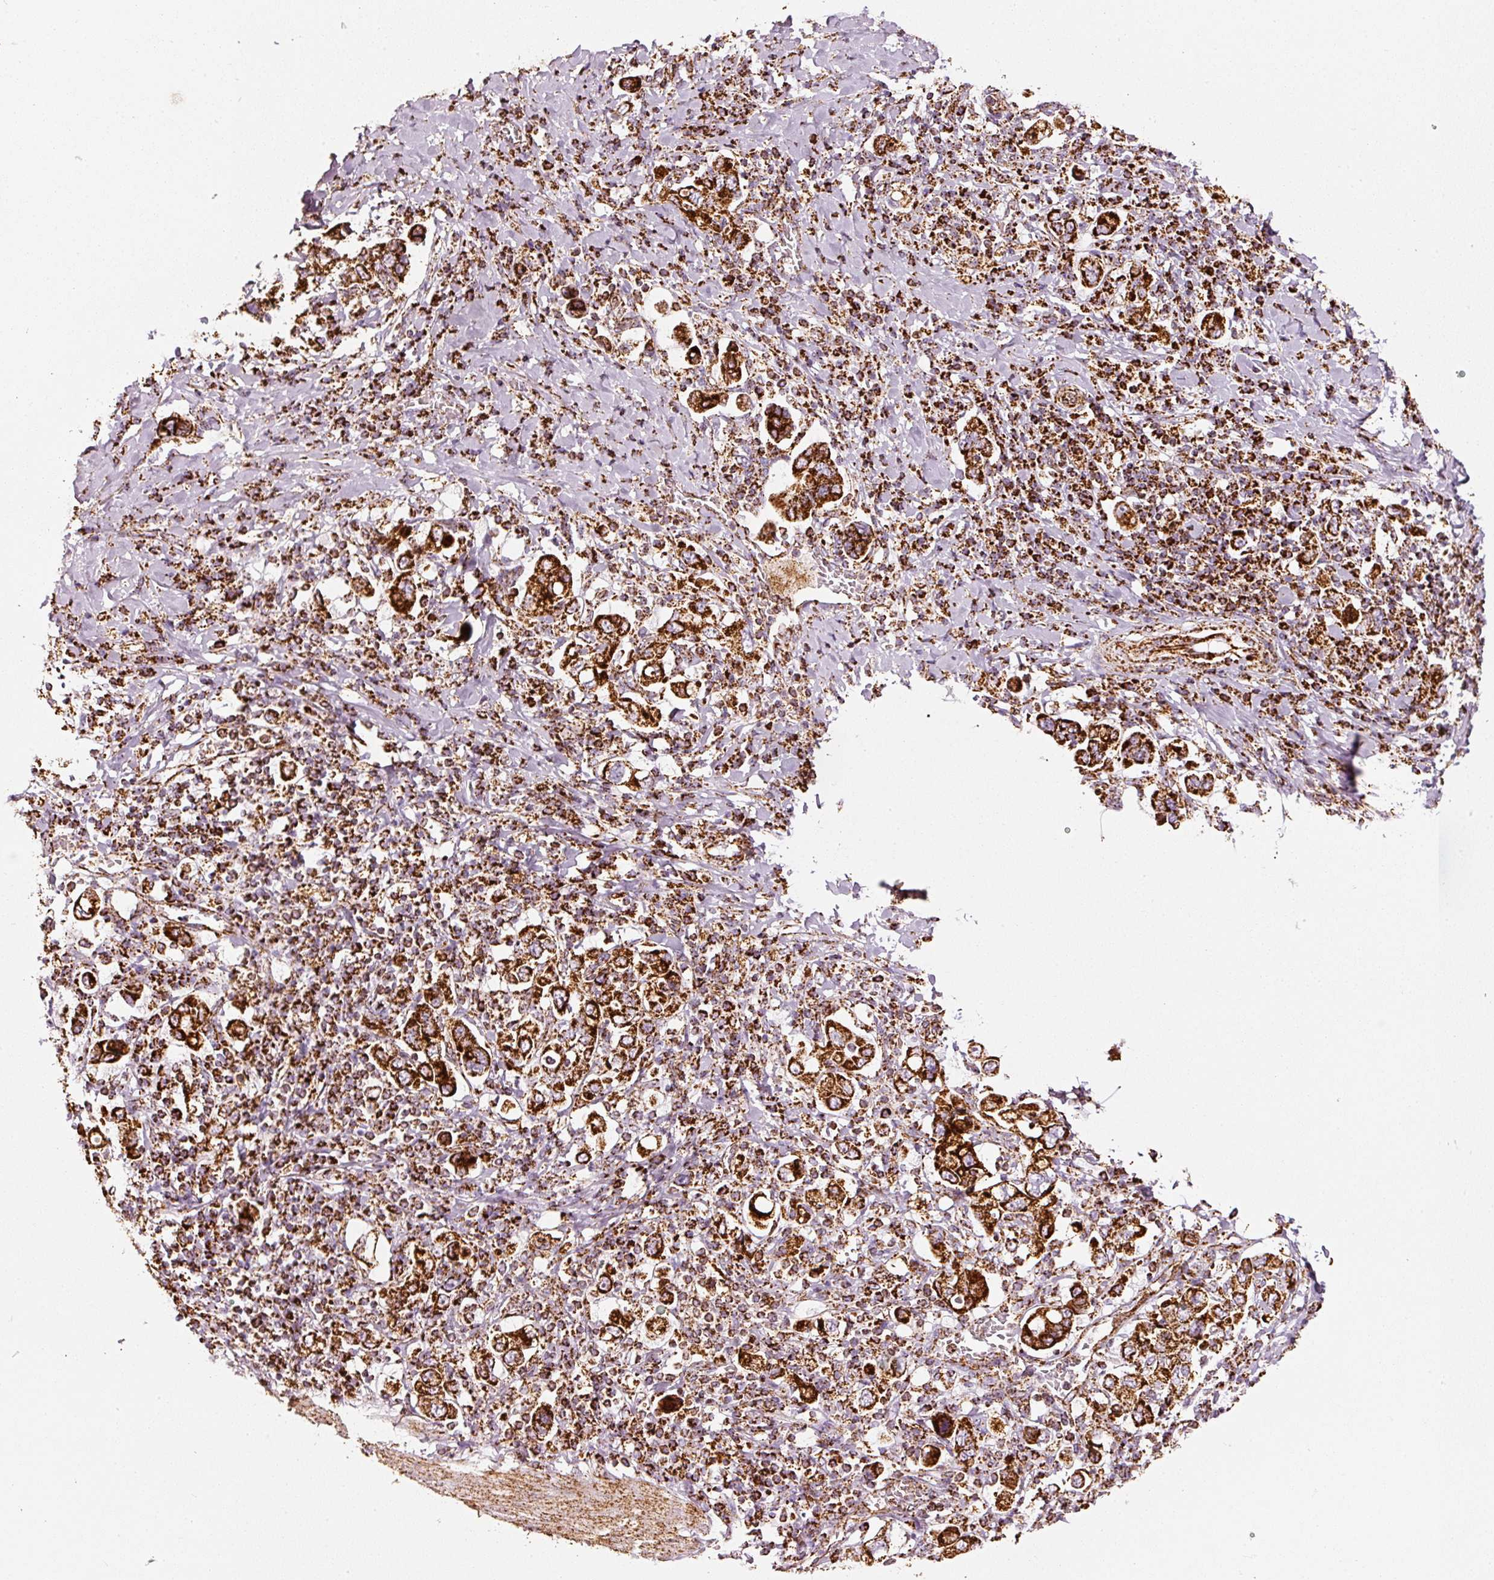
{"staining": {"intensity": "strong", "quantity": ">75%", "location": "cytoplasmic/membranous"}, "tissue": "stomach cancer", "cell_type": "Tumor cells", "image_type": "cancer", "snomed": [{"axis": "morphology", "description": "Adenocarcinoma, NOS"}, {"axis": "topography", "description": "Stomach, upper"}], "caption": "Approximately >75% of tumor cells in adenocarcinoma (stomach) reveal strong cytoplasmic/membranous protein positivity as visualized by brown immunohistochemical staining.", "gene": "UQCRC1", "patient": {"sex": "male", "age": 62}}